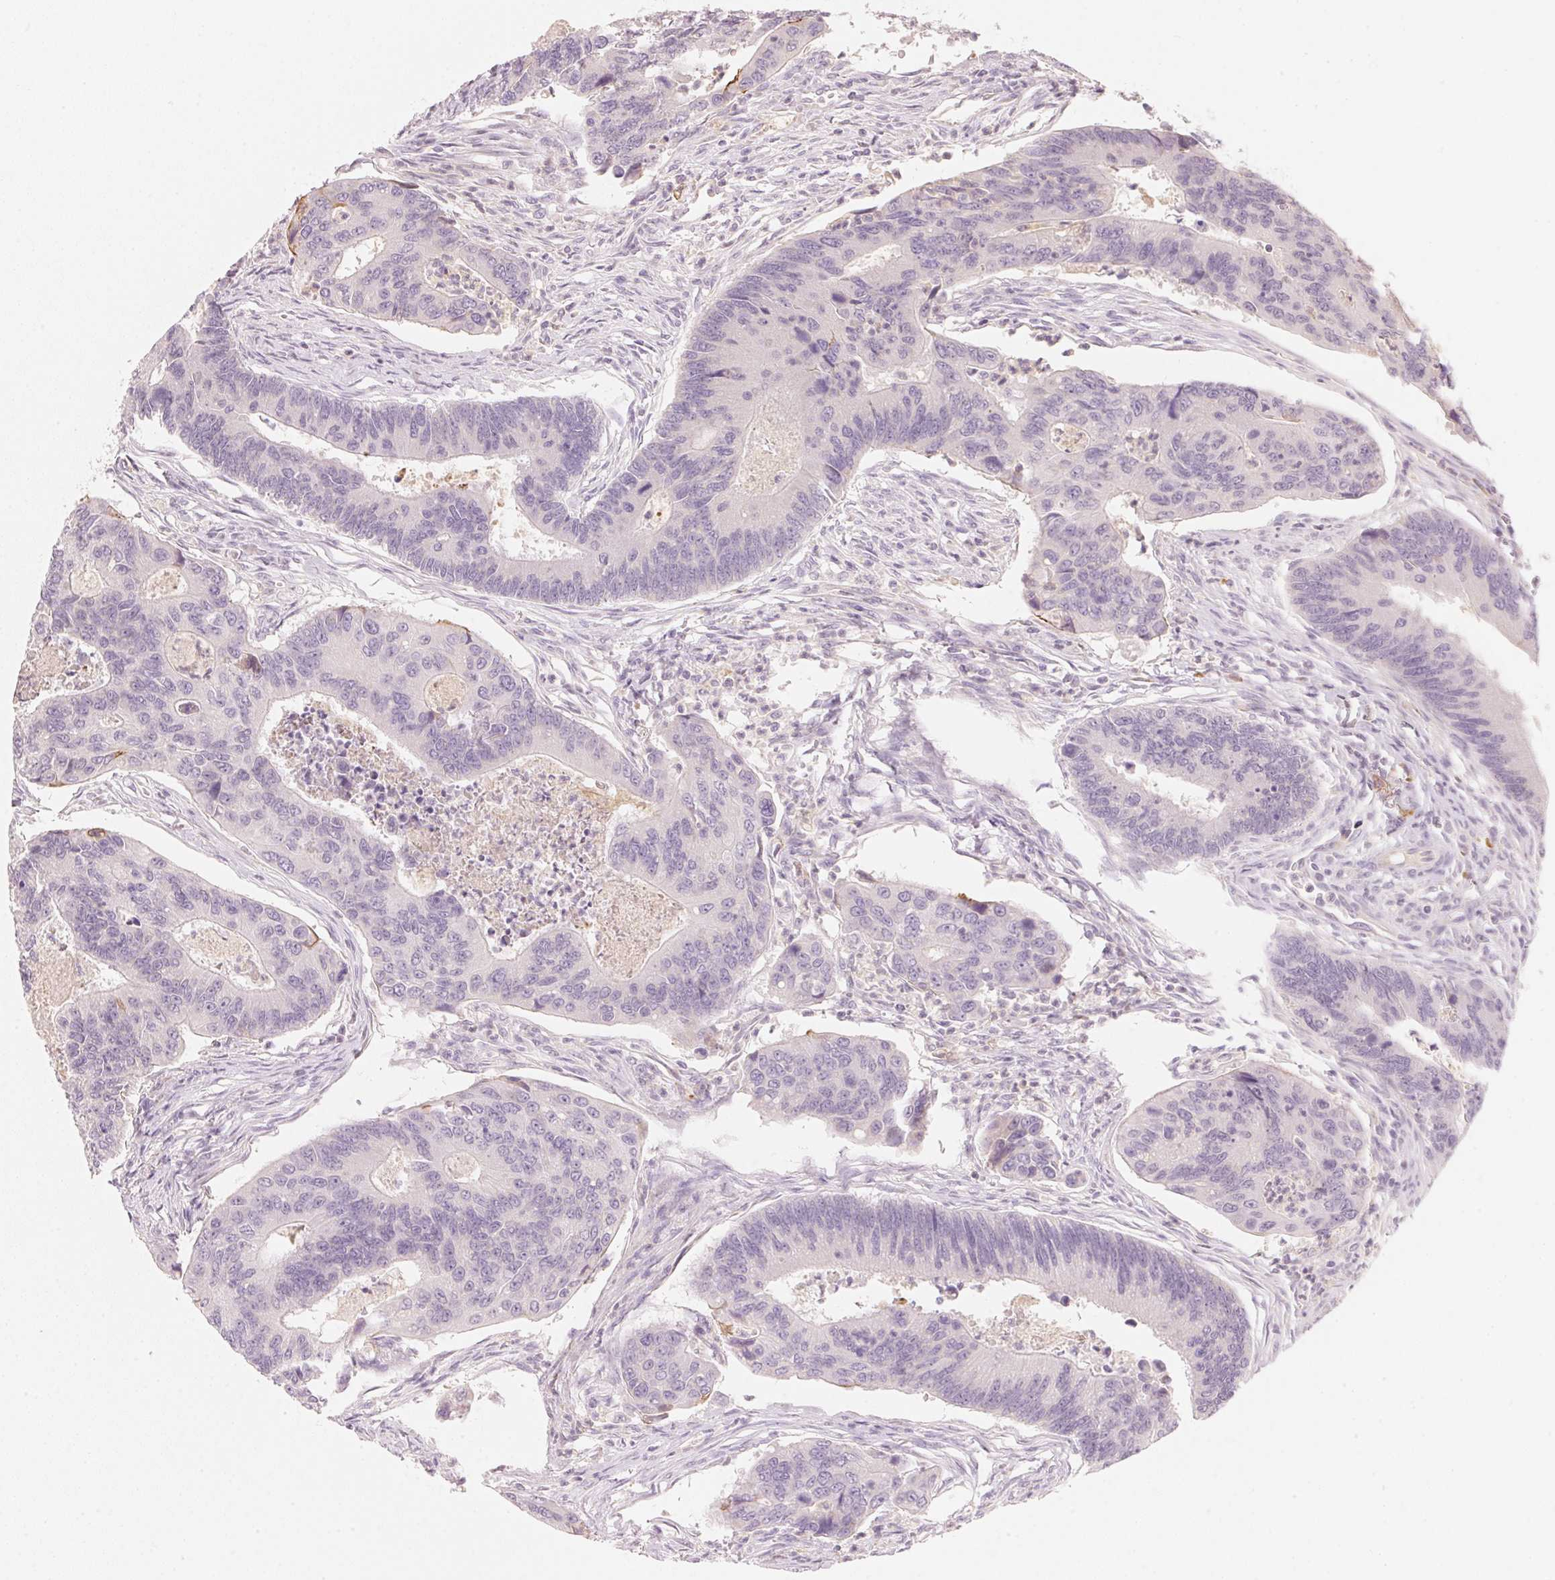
{"staining": {"intensity": "negative", "quantity": "none", "location": "none"}, "tissue": "colorectal cancer", "cell_type": "Tumor cells", "image_type": "cancer", "snomed": [{"axis": "morphology", "description": "Adenocarcinoma, NOS"}, {"axis": "topography", "description": "Colon"}], "caption": "A high-resolution image shows immunohistochemistry (IHC) staining of colorectal cancer (adenocarcinoma), which shows no significant expression in tumor cells.", "gene": "RMDN2", "patient": {"sex": "female", "age": 67}}